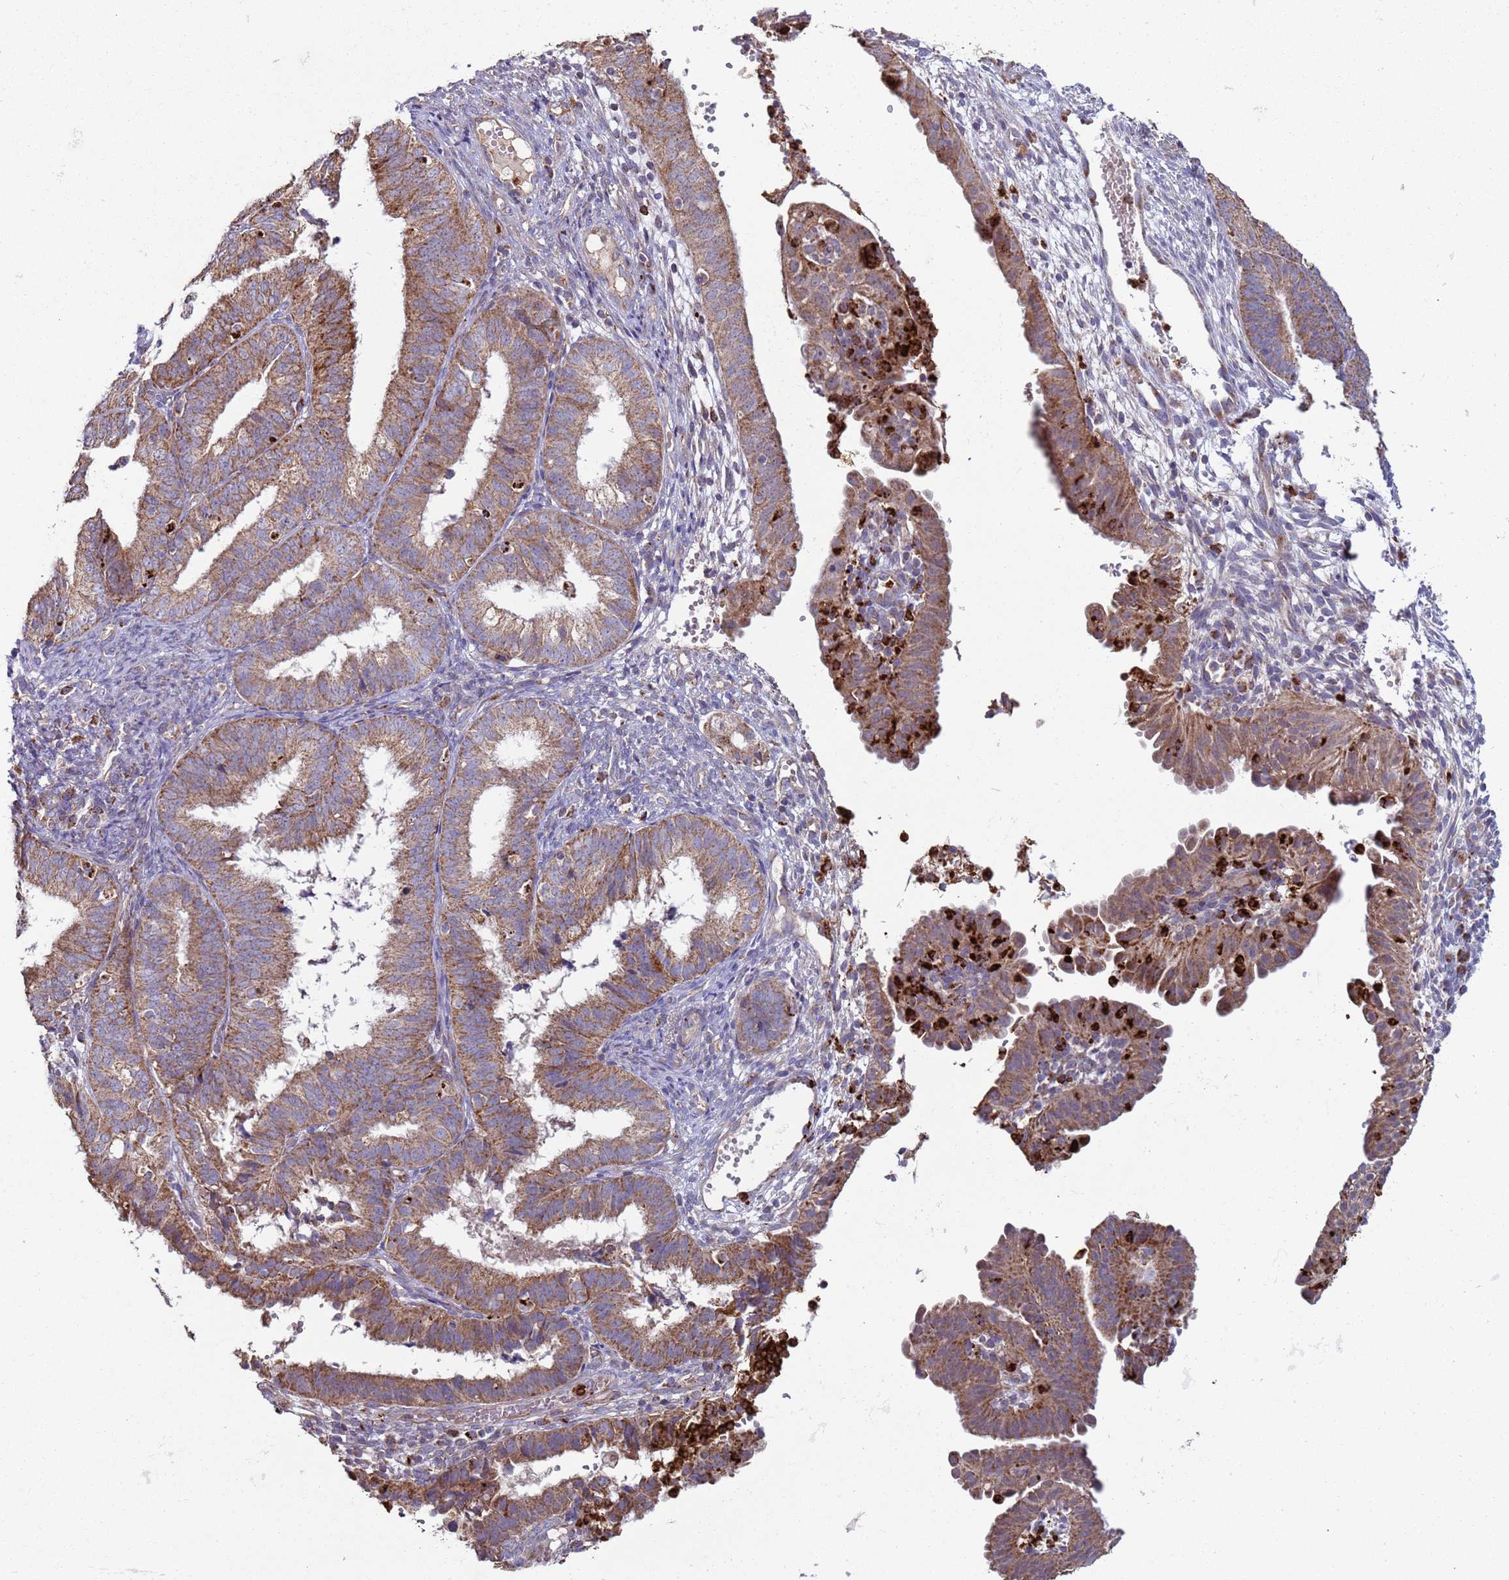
{"staining": {"intensity": "moderate", "quantity": ">75%", "location": "cytoplasmic/membranous"}, "tissue": "endometrial cancer", "cell_type": "Tumor cells", "image_type": "cancer", "snomed": [{"axis": "morphology", "description": "Adenocarcinoma, NOS"}, {"axis": "topography", "description": "Endometrium"}], "caption": "An image of human adenocarcinoma (endometrial) stained for a protein shows moderate cytoplasmic/membranous brown staining in tumor cells.", "gene": "FBXO33", "patient": {"sex": "female", "age": 51}}